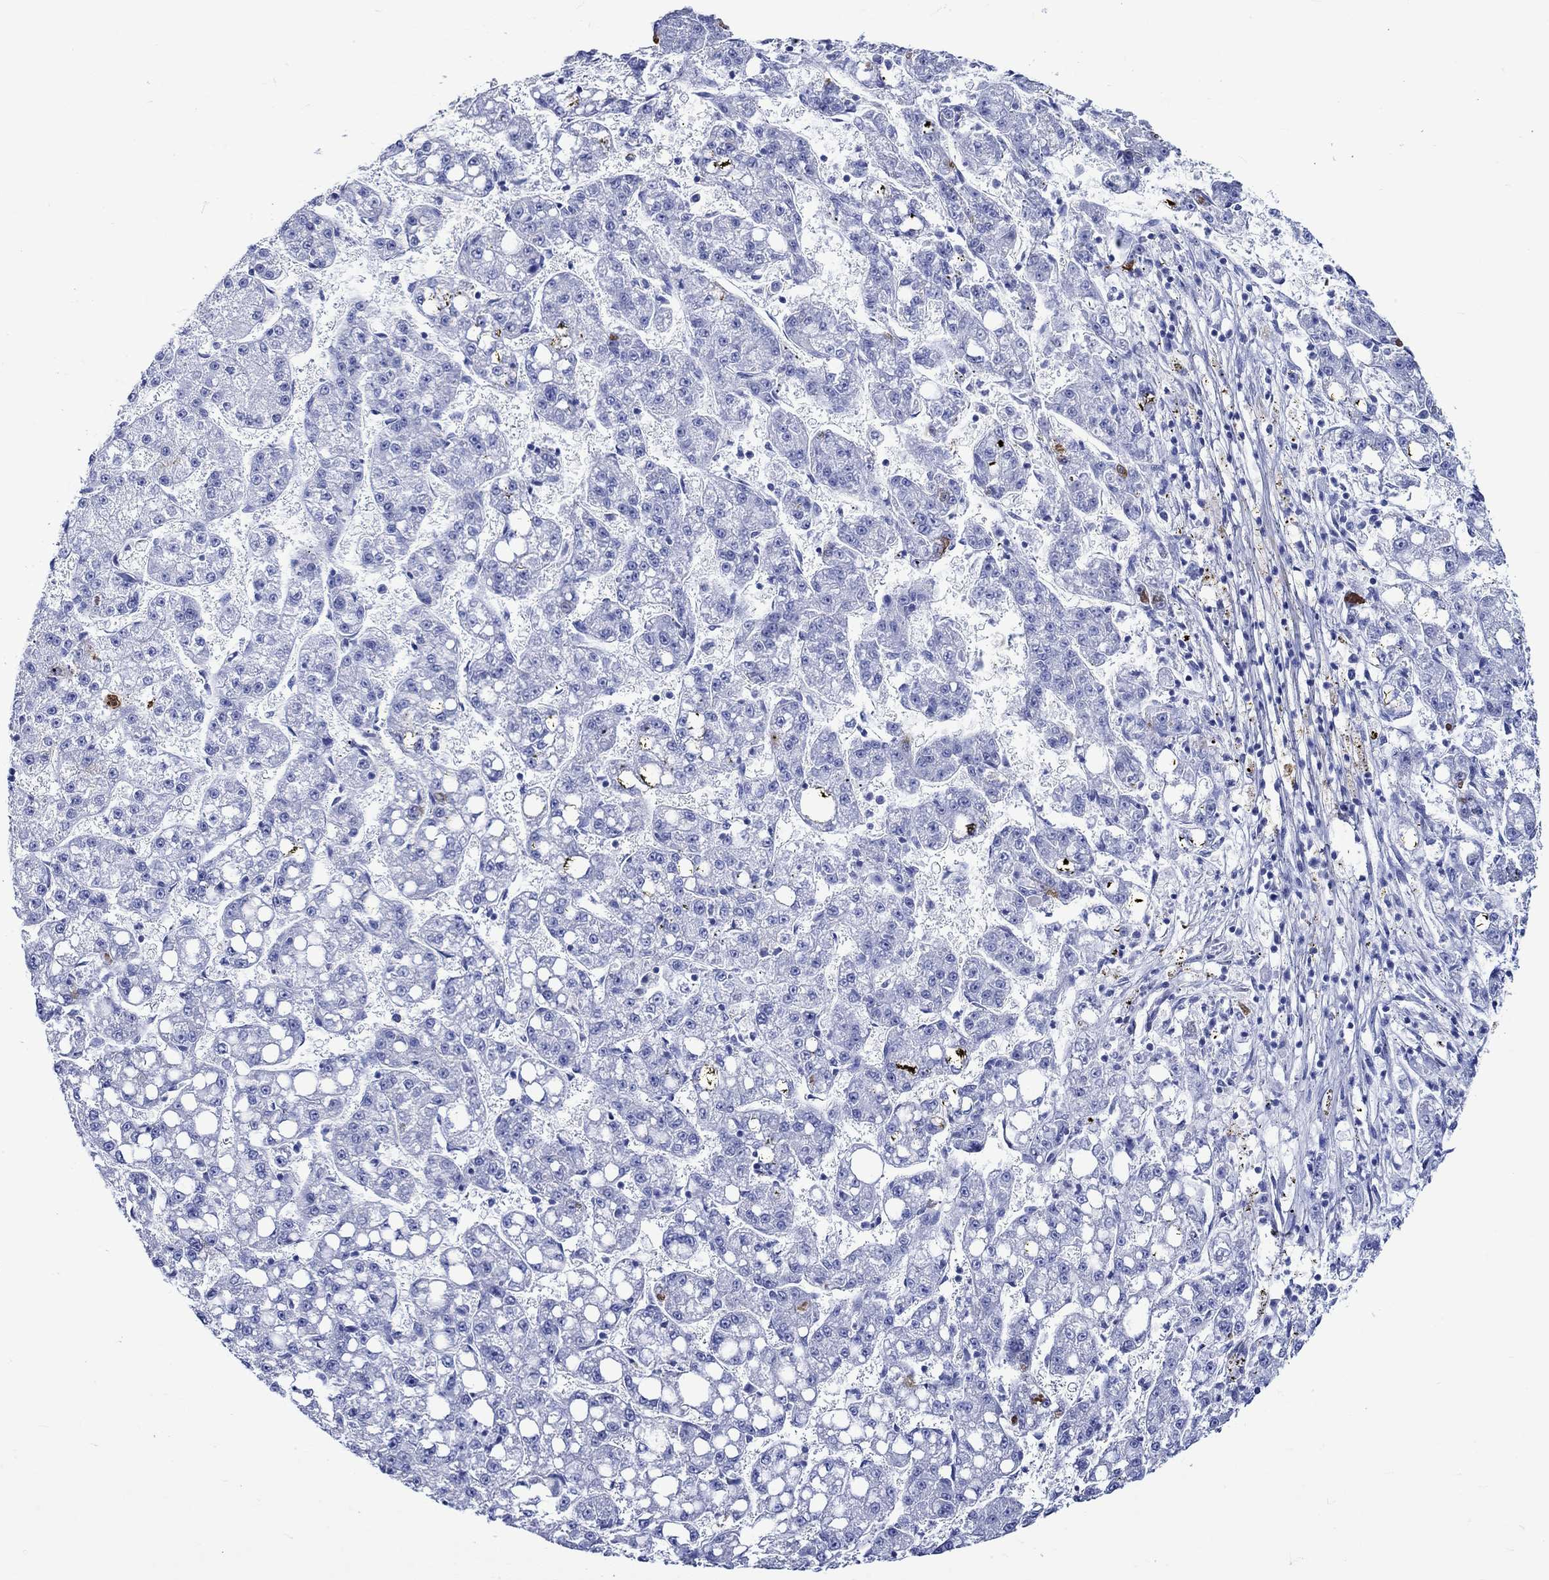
{"staining": {"intensity": "negative", "quantity": "none", "location": "none"}, "tissue": "liver cancer", "cell_type": "Tumor cells", "image_type": "cancer", "snomed": [{"axis": "morphology", "description": "Carcinoma, Hepatocellular, NOS"}, {"axis": "topography", "description": "Liver"}], "caption": "Tumor cells show no significant positivity in hepatocellular carcinoma (liver). The staining was performed using DAB (3,3'-diaminobenzidine) to visualize the protein expression in brown, while the nuclei were stained in blue with hematoxylin (Magnification: 20x).", "gene": "CRYAB", "patient": {"sex": "female", "age": 65}}